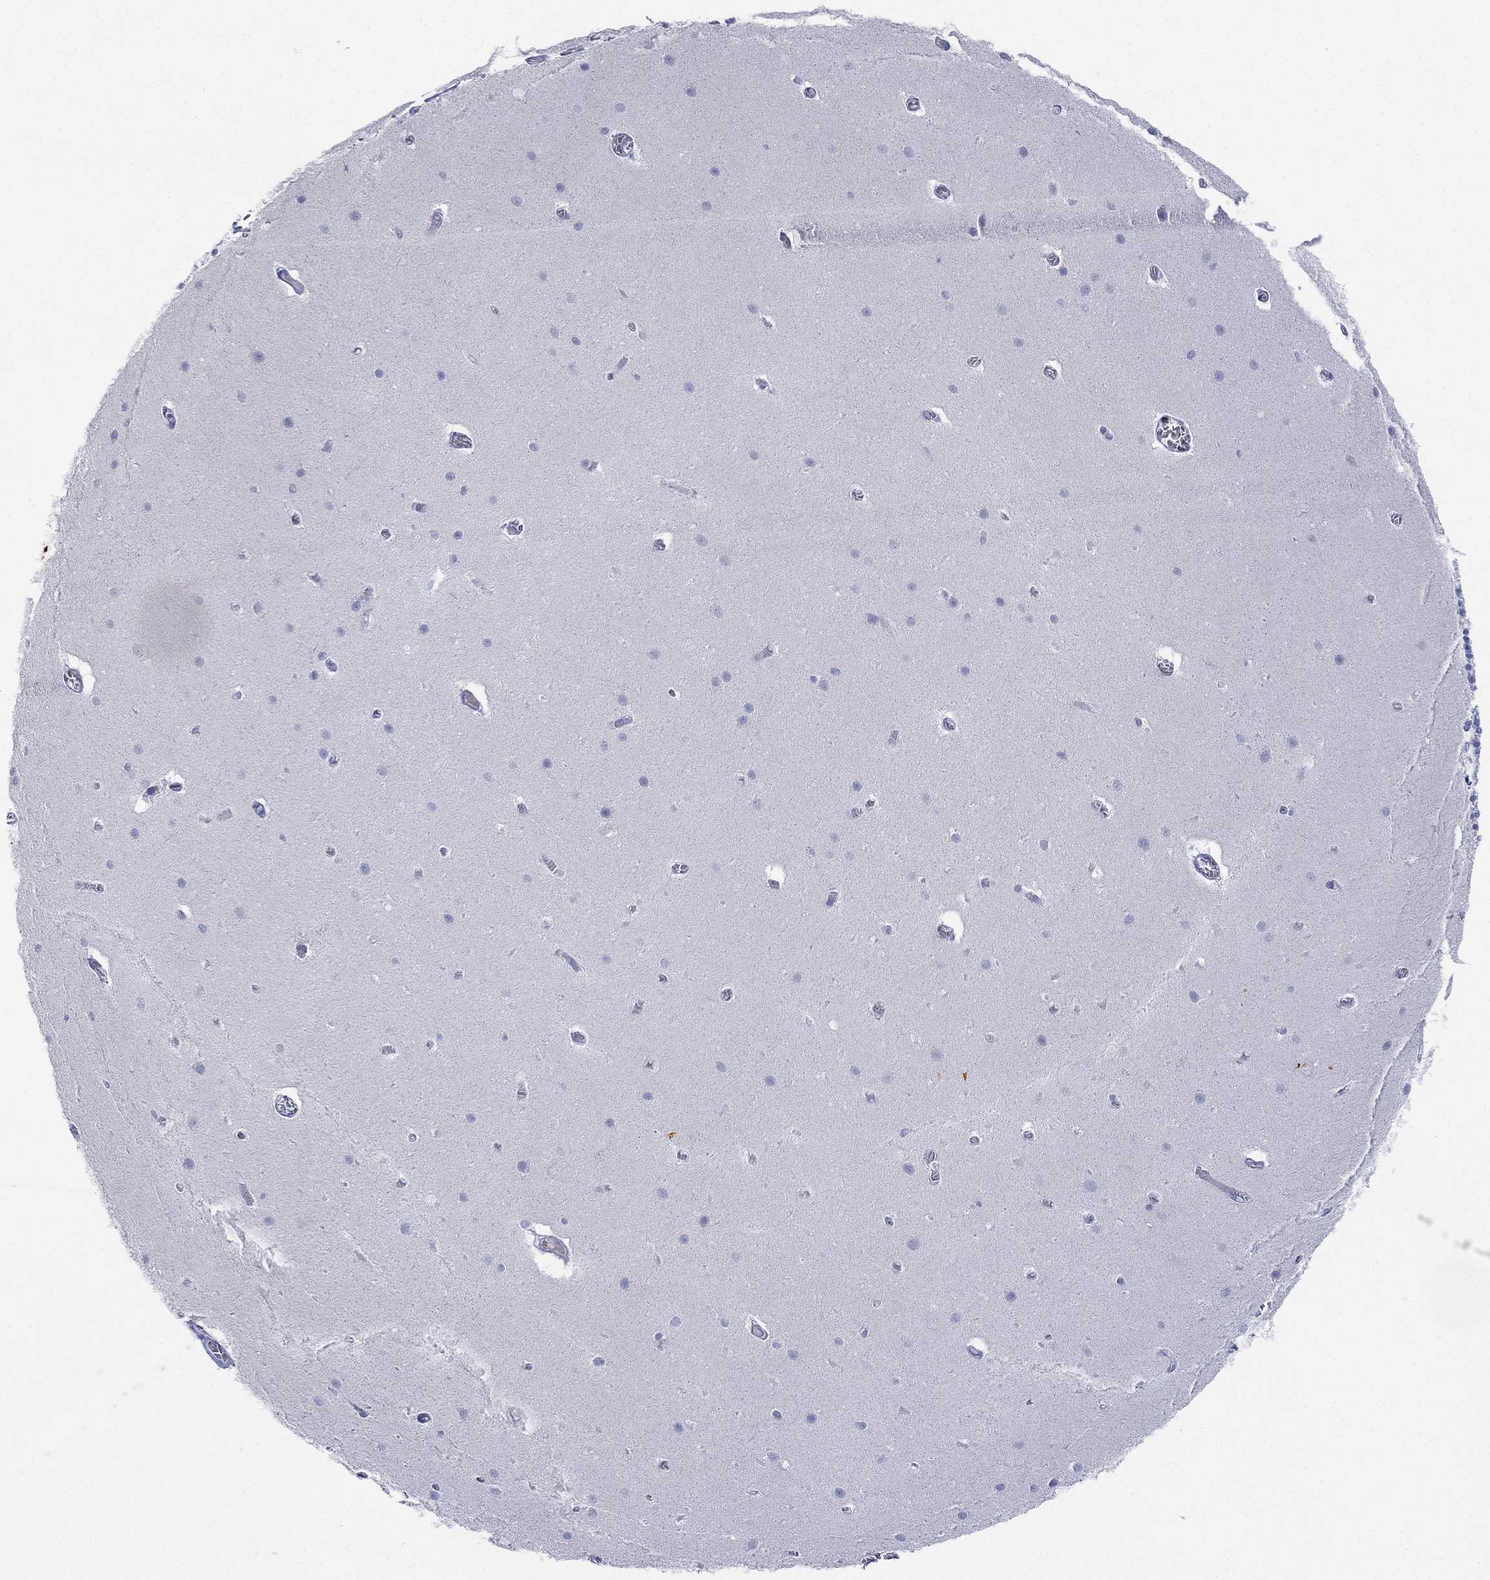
{"staining": {"intensity": "negative", "quantity": "none", "location": "none"}, "tissue": "cerebellum", "cell_type": "Cells in granular layer", "image_type": "normal", "snomed": [{"axis": "morphology", "description": "Normal tissue, NOS"}, {"axis": "topography", "description": "Cerebellum"}], "caption": "A micrograph of cerebellum stained for a protein demonstrates no brown staining in cells in granular layer.", "gene": "SEPTIN1", "patient": {"sex": "male", "age": 70}}